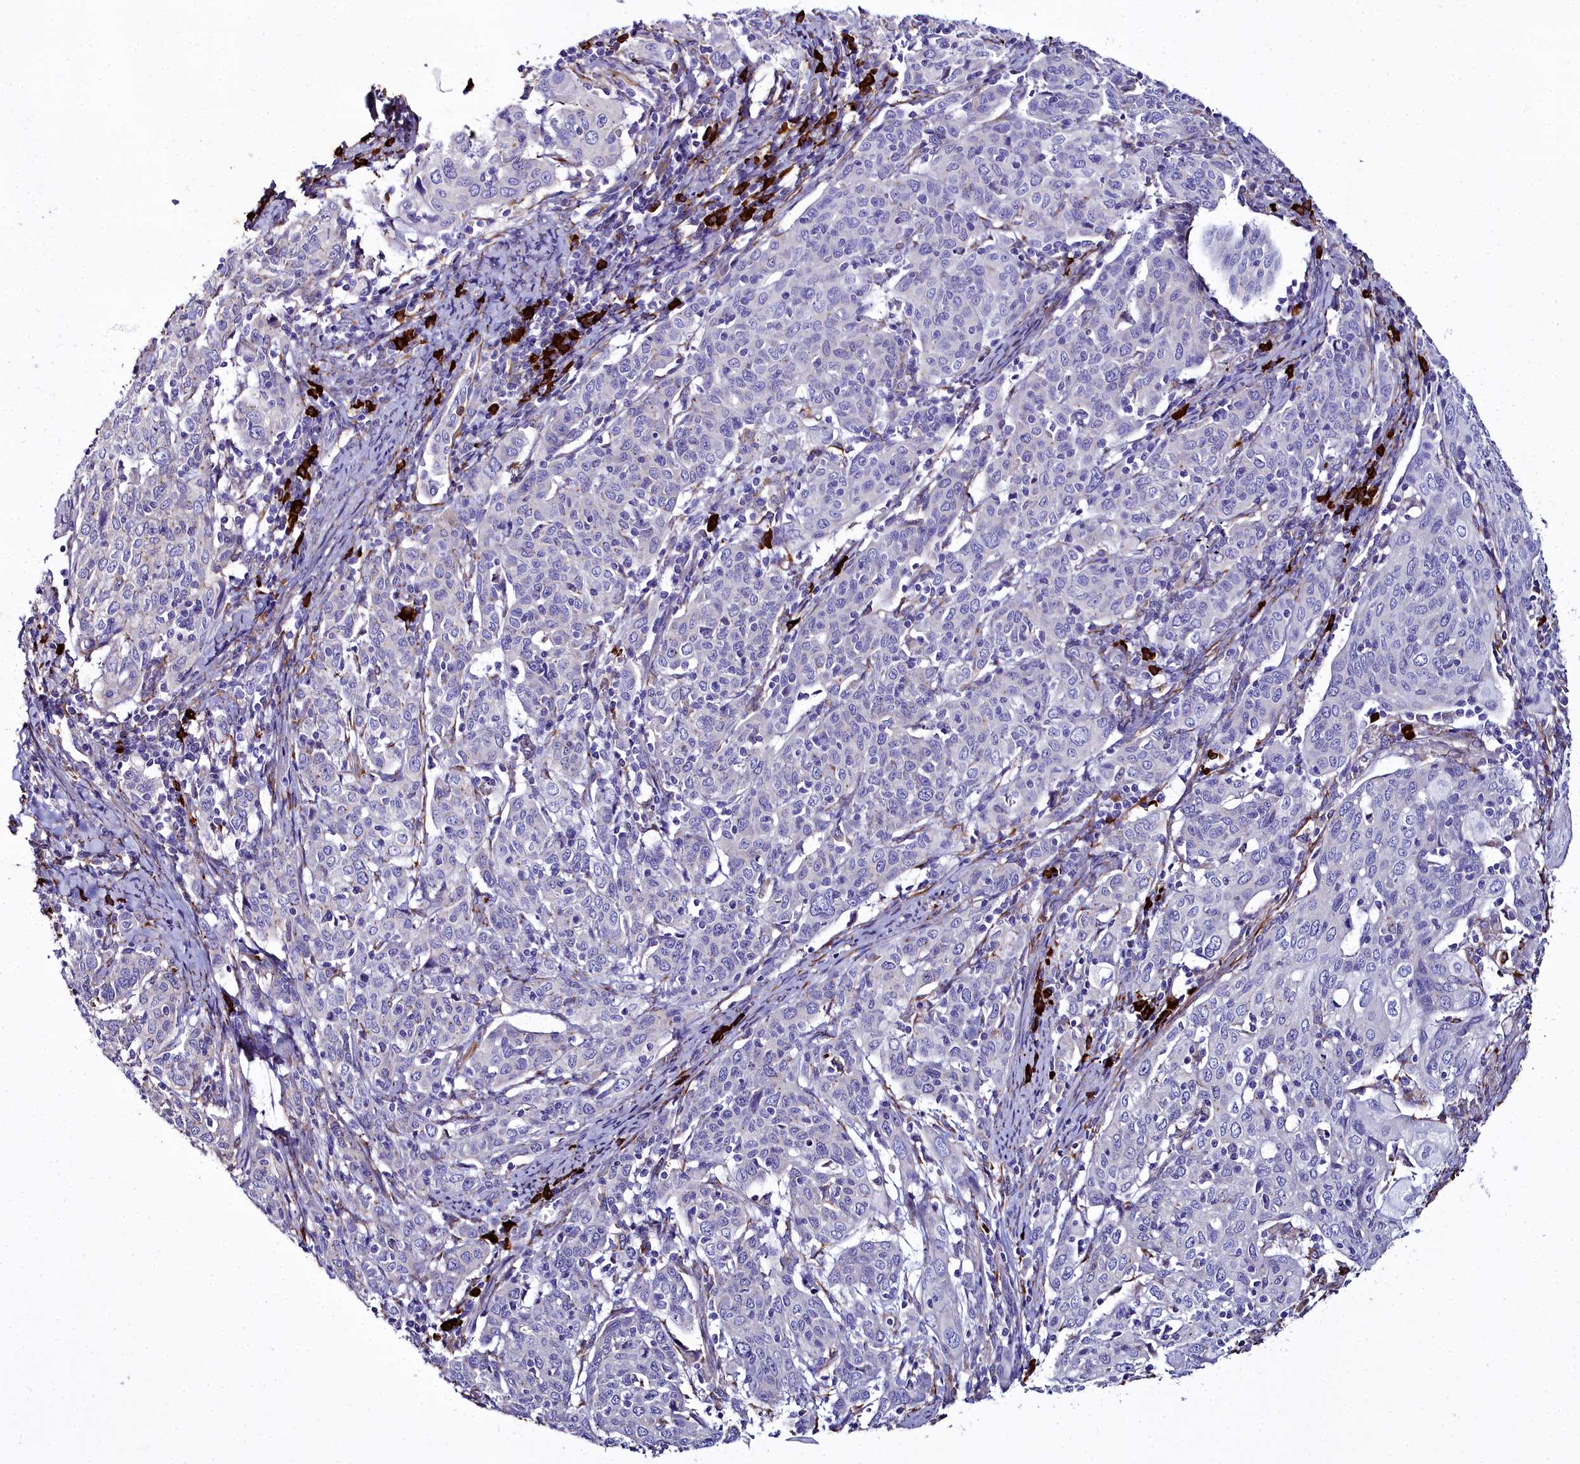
{"staining": {"intensity": "negative", "quantity": "none", "location": "none"}, "tissue": "cervical cancer", "cell_type": "Tumor cells", "image_type": "cancer", "snomed": [{"axis": "morphology", "description": "Squamous cell carcinoma, NOS"}, {"axis": "topography", "description": "Cervix"}], "caption": "This micrograph is of cervical cancer (squamous cell carcinoma) stained with IHC to label a protein in brown with the nuclei are counter-stained blue. There is no staining in tumor cells.", "gene": "TXNDC5", "patient": {"sex": "female", "age": 67}}